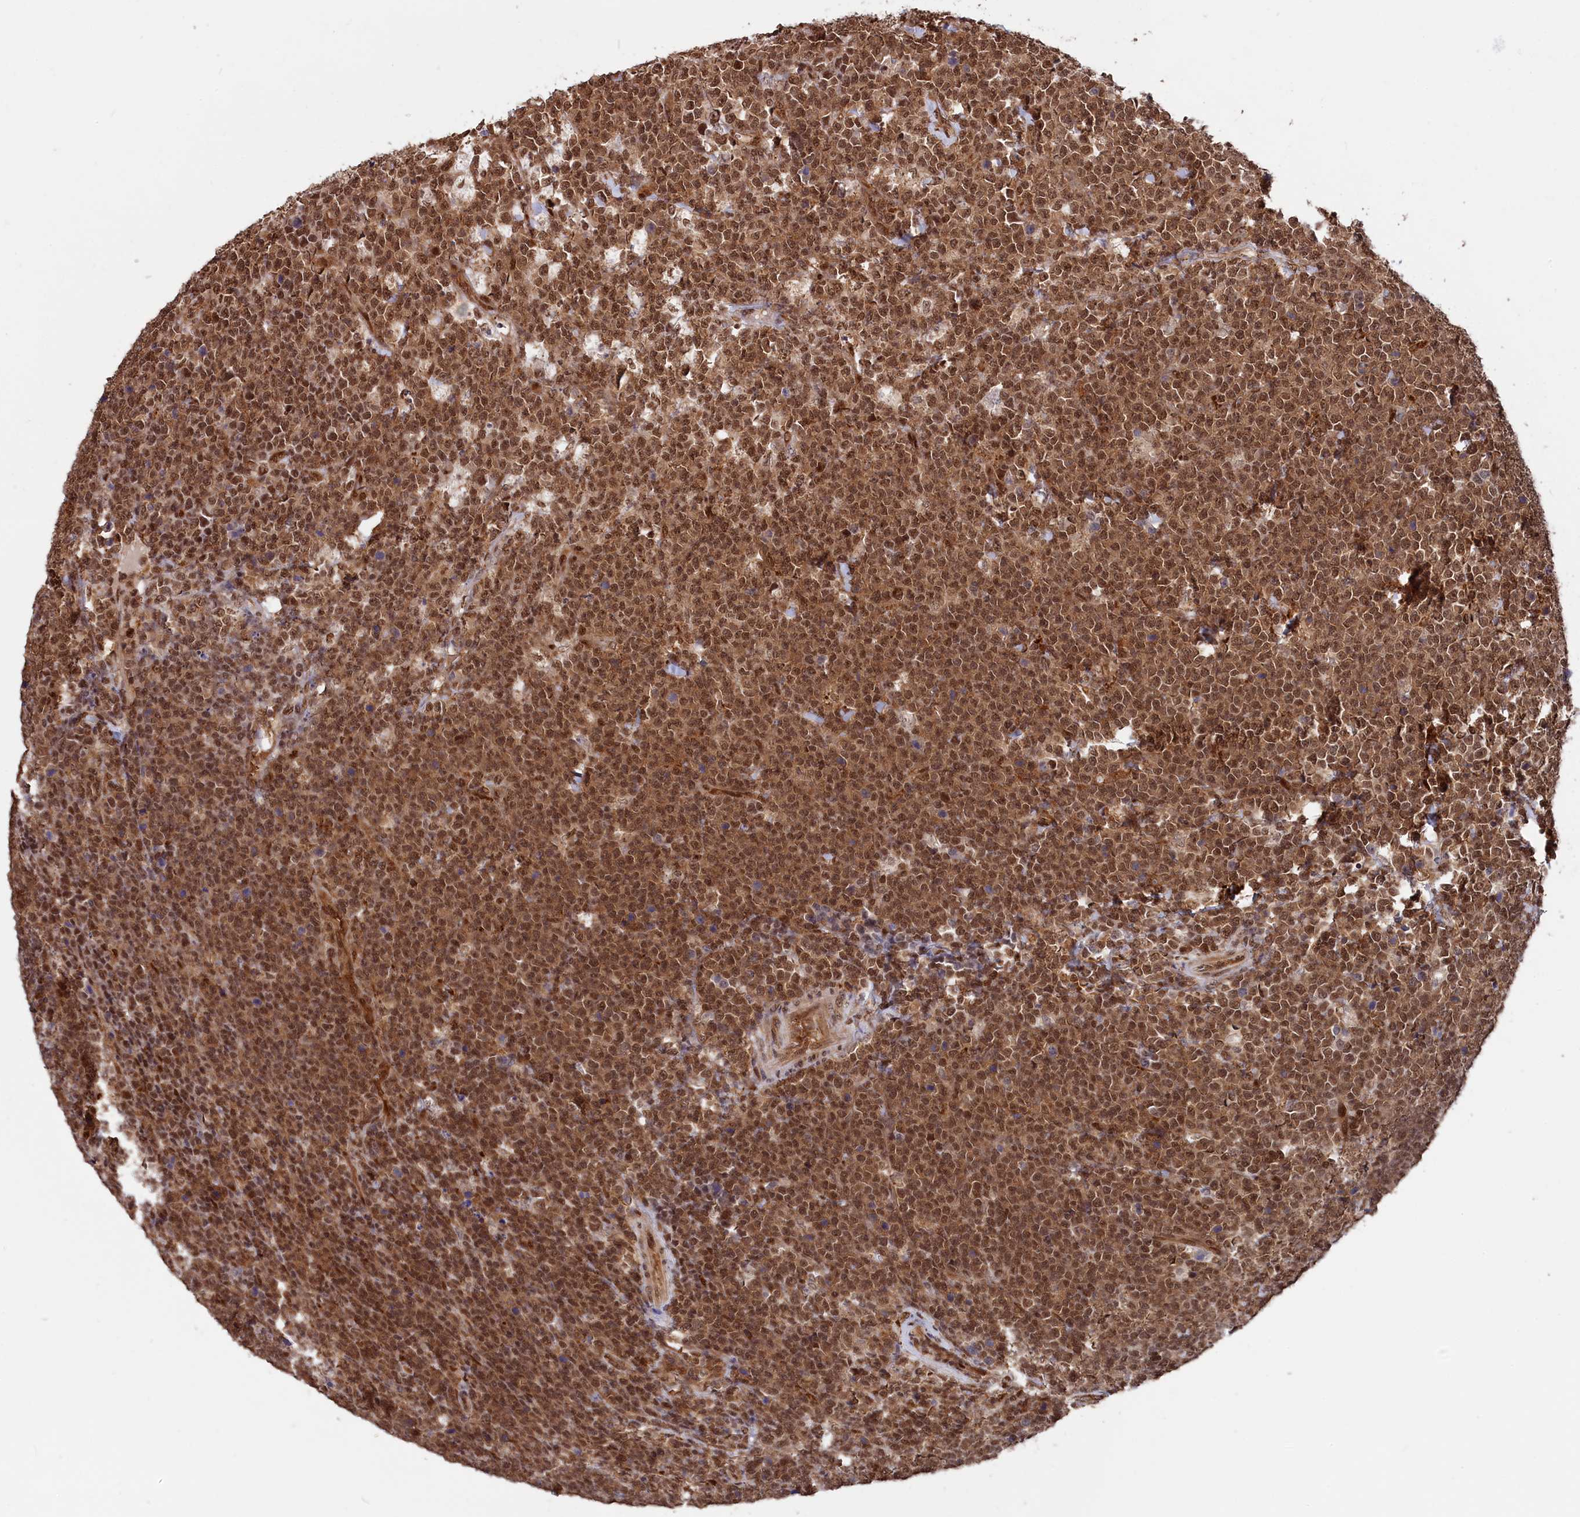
{"staining": {"intensity": "moderate", "quantity": ">75%", "location": "nuclear"}, "tissue": "lymphoma", "cell_type": "Tumor cells", "image_type": "cancer", "snomed": [{"axis": "morphology", "description": "Malignant lymphoma, non-Hodgkin's type, High grade"}, {"axis": "topography", "description": "Small intestine"}], "caption": "Immunohistochemical staining of human lymphoma shows moderate nuclear protein positivity in about >75% of tumor cells. The staining was performed using DAB to visualize the protein expression in brown, while the nuclei were stained in blue with hematoxylin (Magnification: 20x).", "gene": "ADRM1", "patient": {"sex": "male", "age": 8}}